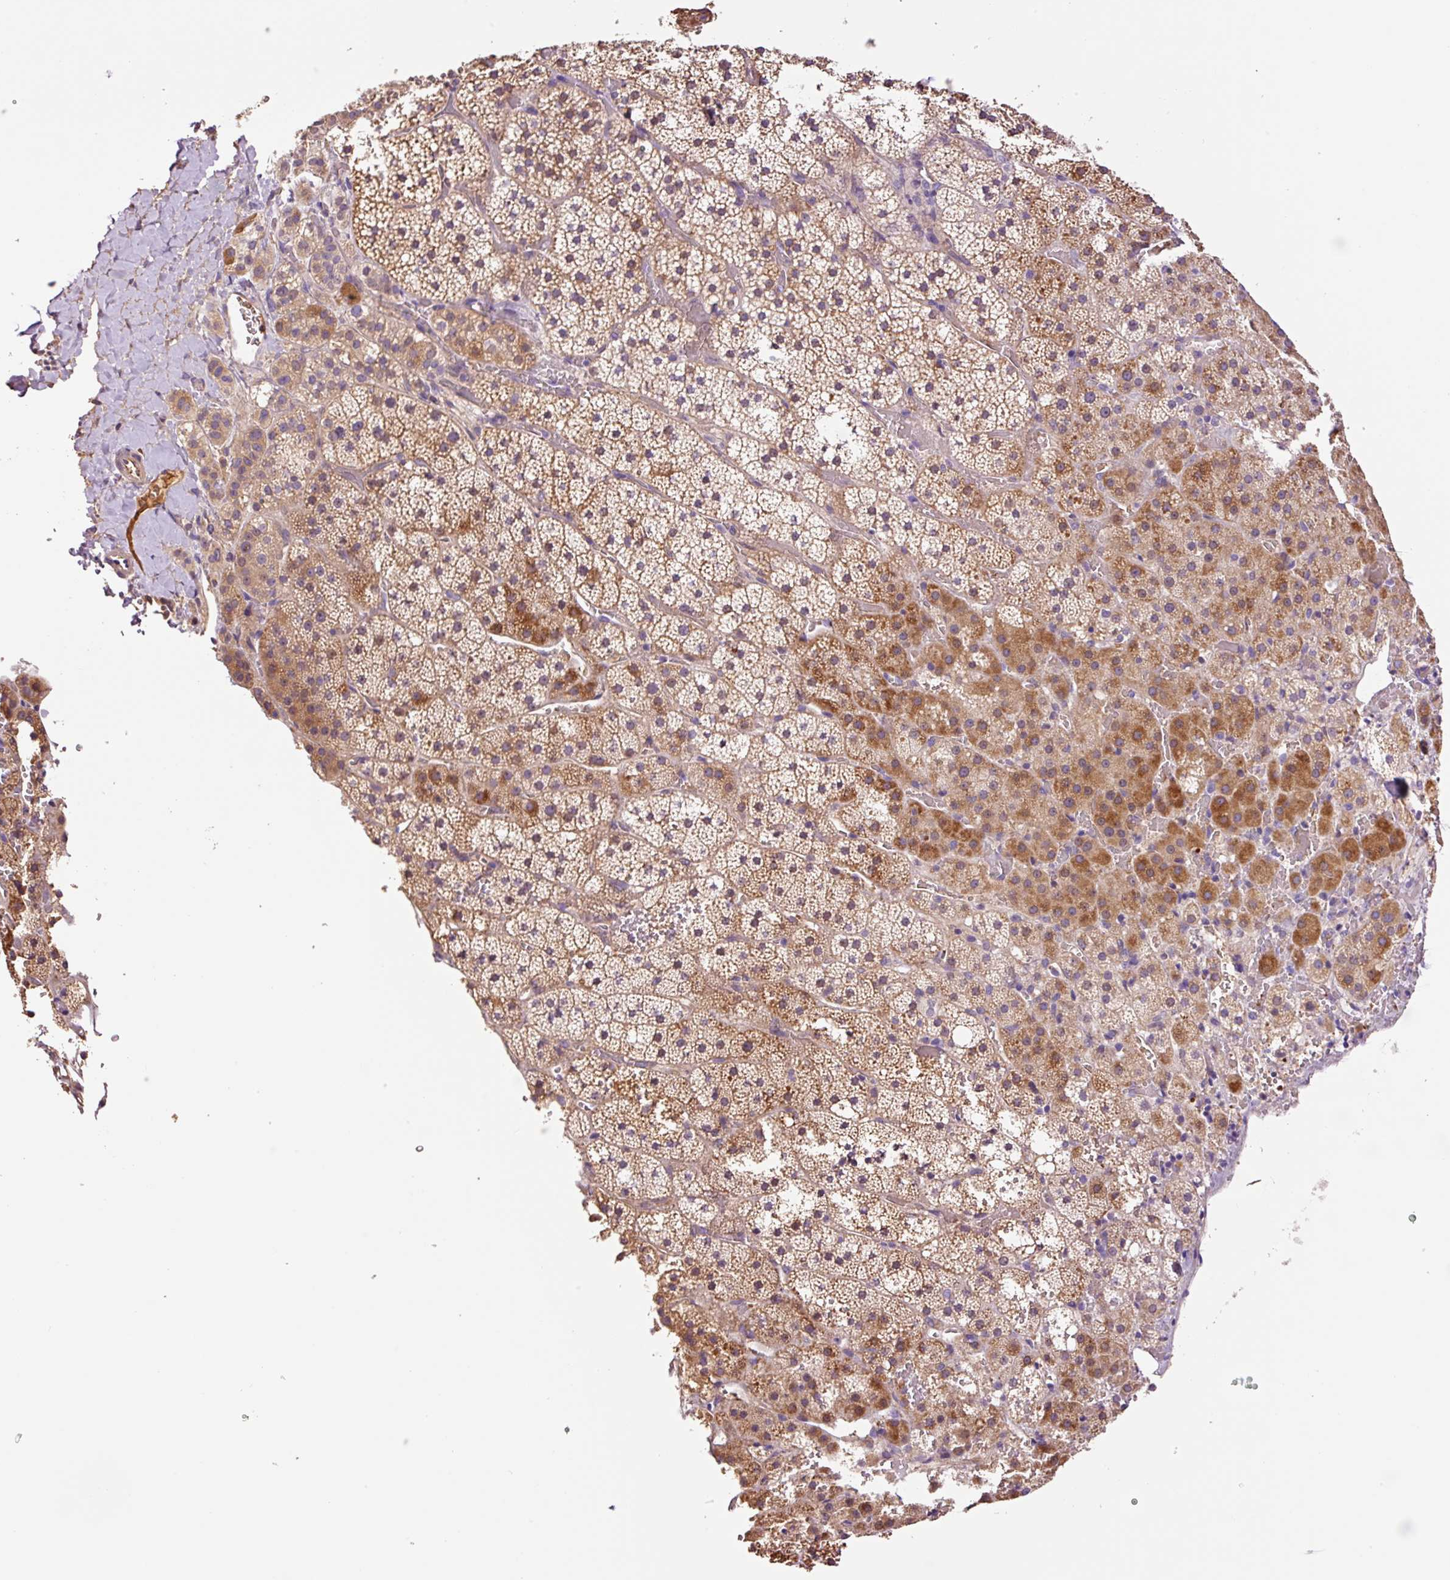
{"staining": {"intensity": "moderate", "quantity": ">75%", "location": "cytoplasmic/membranous"}, "tissue": "adrenal gland", "cell_type": "Glandular cells", "image_type": "normal", "snomed": [{"axis": "morphology", "description": "Normal tissue, NOS"}, {"axis": "topography", "description": "Adrenal gland"}], "caption": "Protein expression by immunohistochemistry (IHC) reveals moderate cytoplasmic/membranous expression in approximately >75% of glandular cells in normal adrenal gland.", "gene": "TMEM235", "patient": {"sex": "male", "age": 53}}